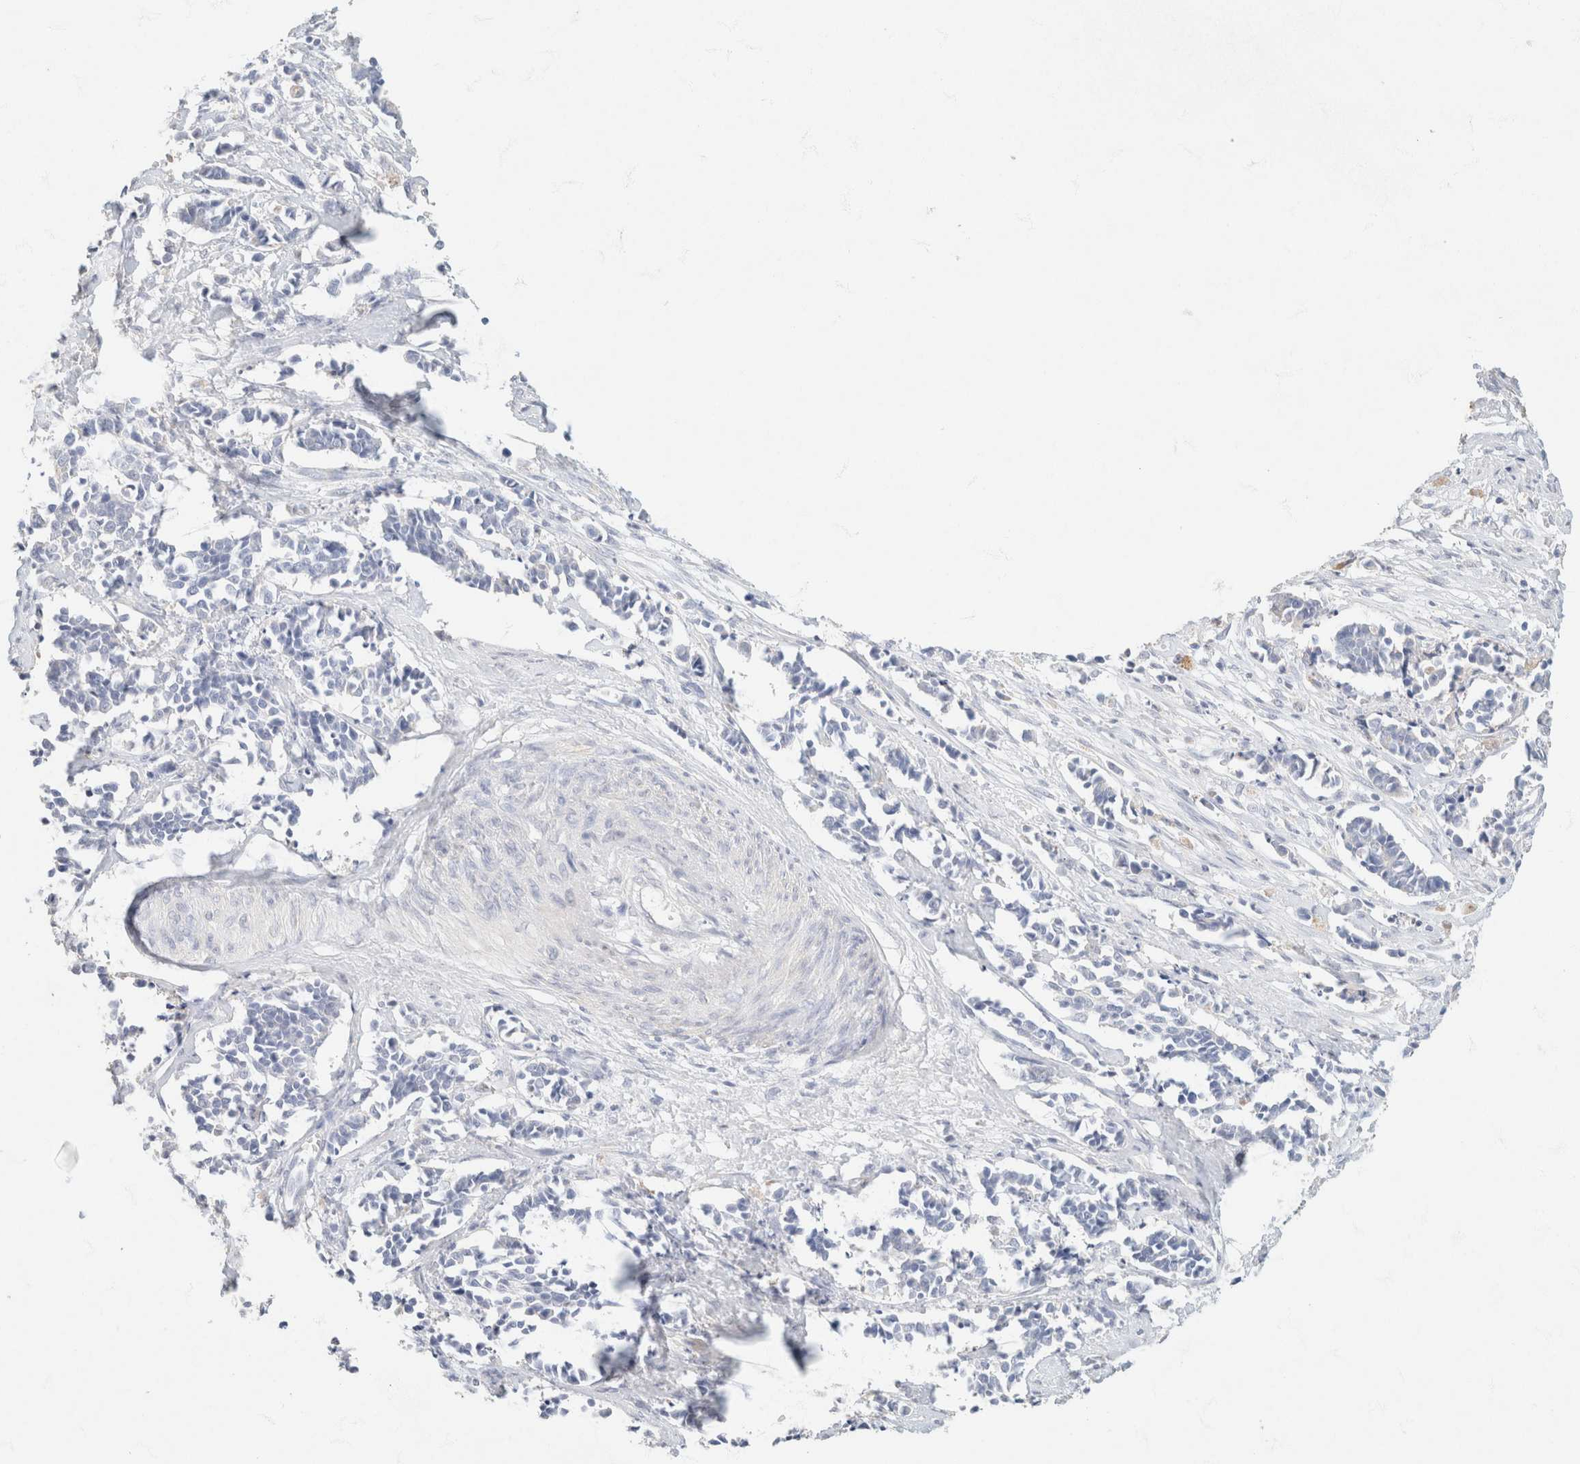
{"staining": {"intensity": "negative", "quantity": "none", "location": "none"}, "tissue": "cervical cancer", "cell_type": "Tumor cells", "image_type": "cancer", "snomed": [{"axis": "morphology", "description": "Normal tissue, NOS"}, {"axis": "morphology", "description": "Squamous cell carcinoma, NOS"}, {"axis": "topography", "description": "Cervix"}], "caption": "Cervical cancer (squamous cell carcinoma) was stained to show a protein in brown. There is no significant expression in tumor cells.", "gene": "CA12", "patient": {"sex": "female", "age": 35}}